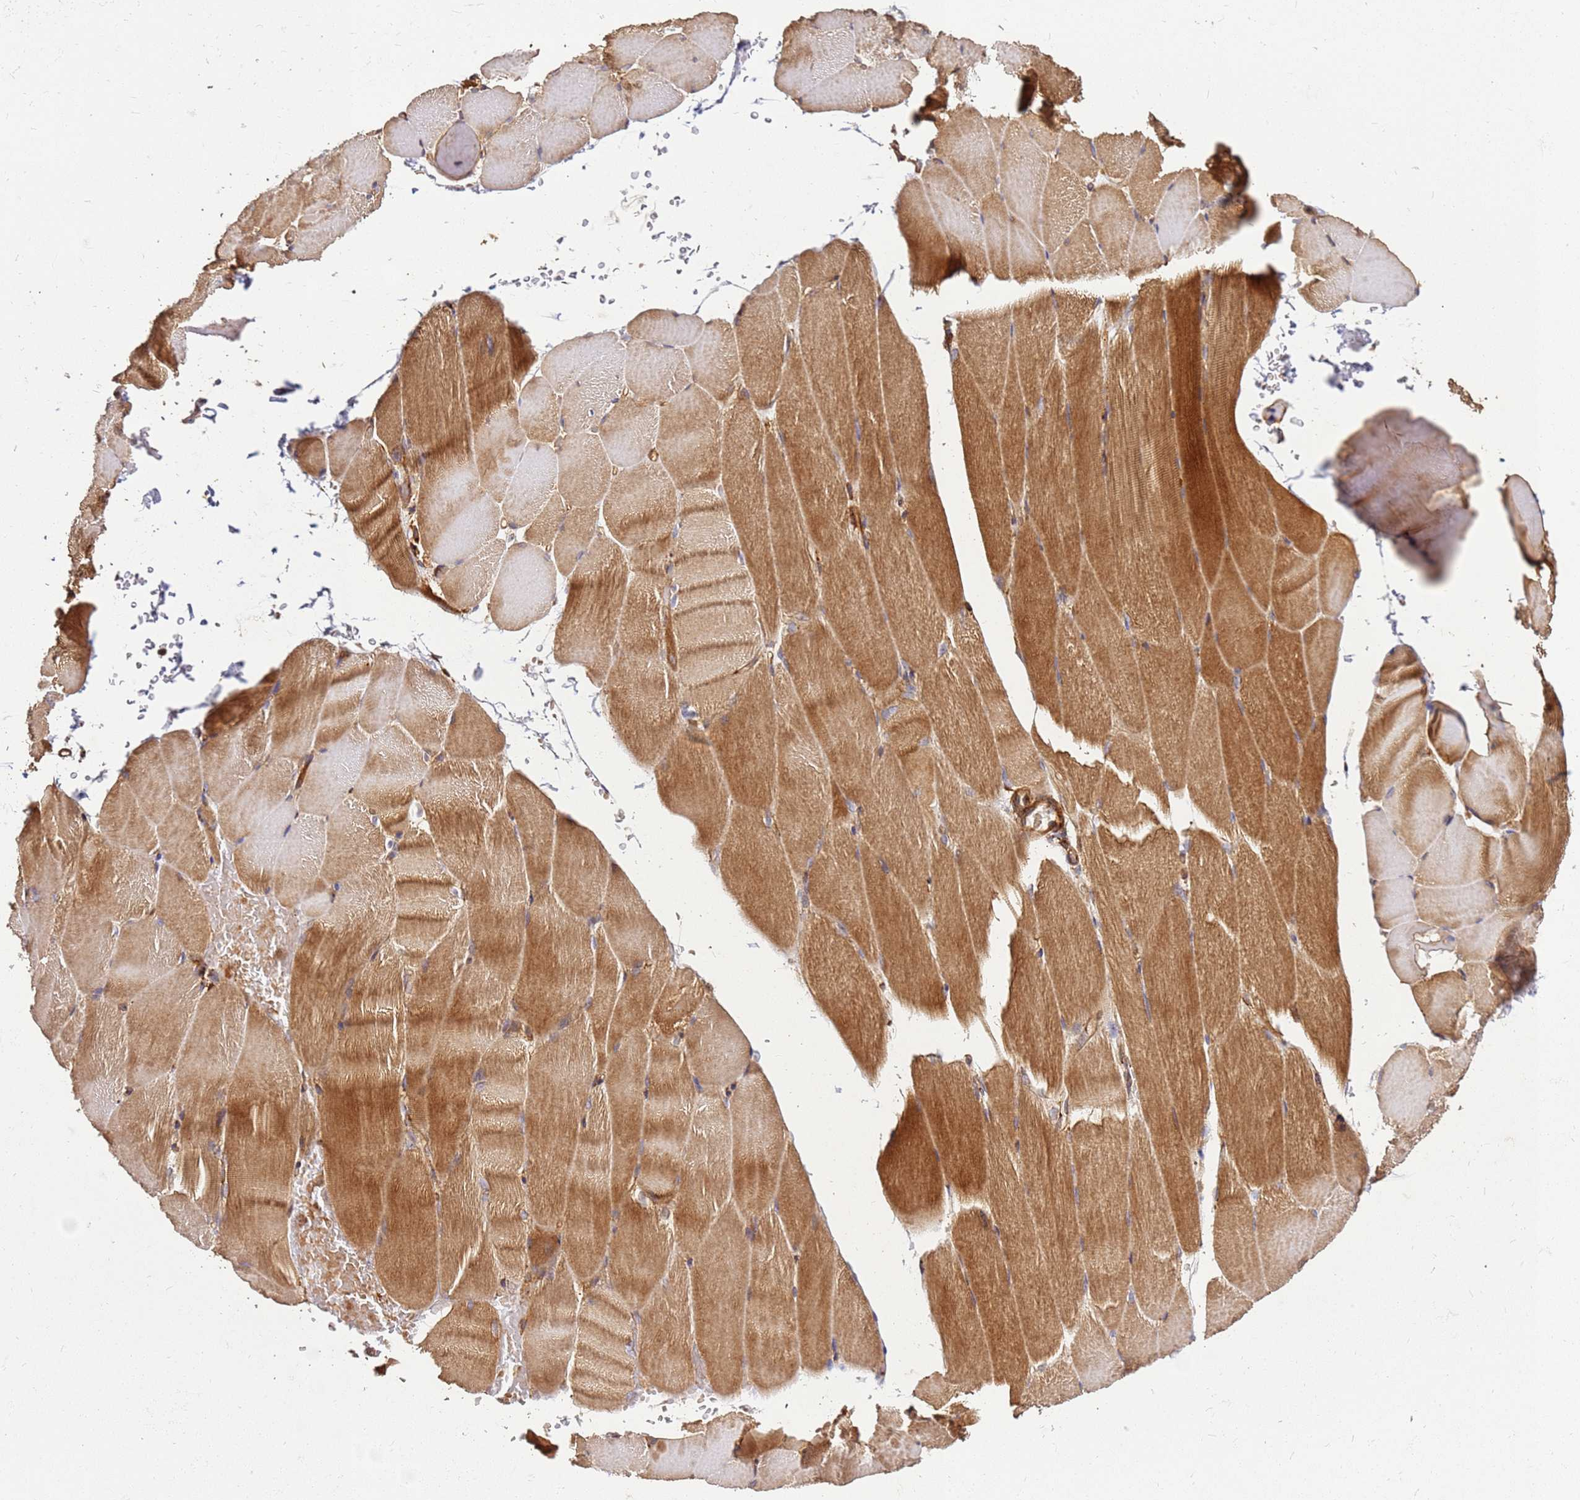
{"staining": {"intensity": "strong", "quantity": ">75%", "location": "cytoplasmic/membranous"}, "tissue": "skeletal muscle", "cell_type": "Myocytes", "image_type": "normal", "snomed": [{"axis": "morphology", "description": "Normal tissue, NOS"}, {"axis": "topography", "description": "Skeletal muscle"}, {"axis": "topography", "description": "Parathyroid gland"}], "caption": "Unremarkable skeletal muscle was stained to show a protein in brown. There is high levels of strong cytoplasmic/membranous positivity in approximately >75% of myocytes.", "gene": "DVL3", "patient": {"sex": "female", "age": 37}}